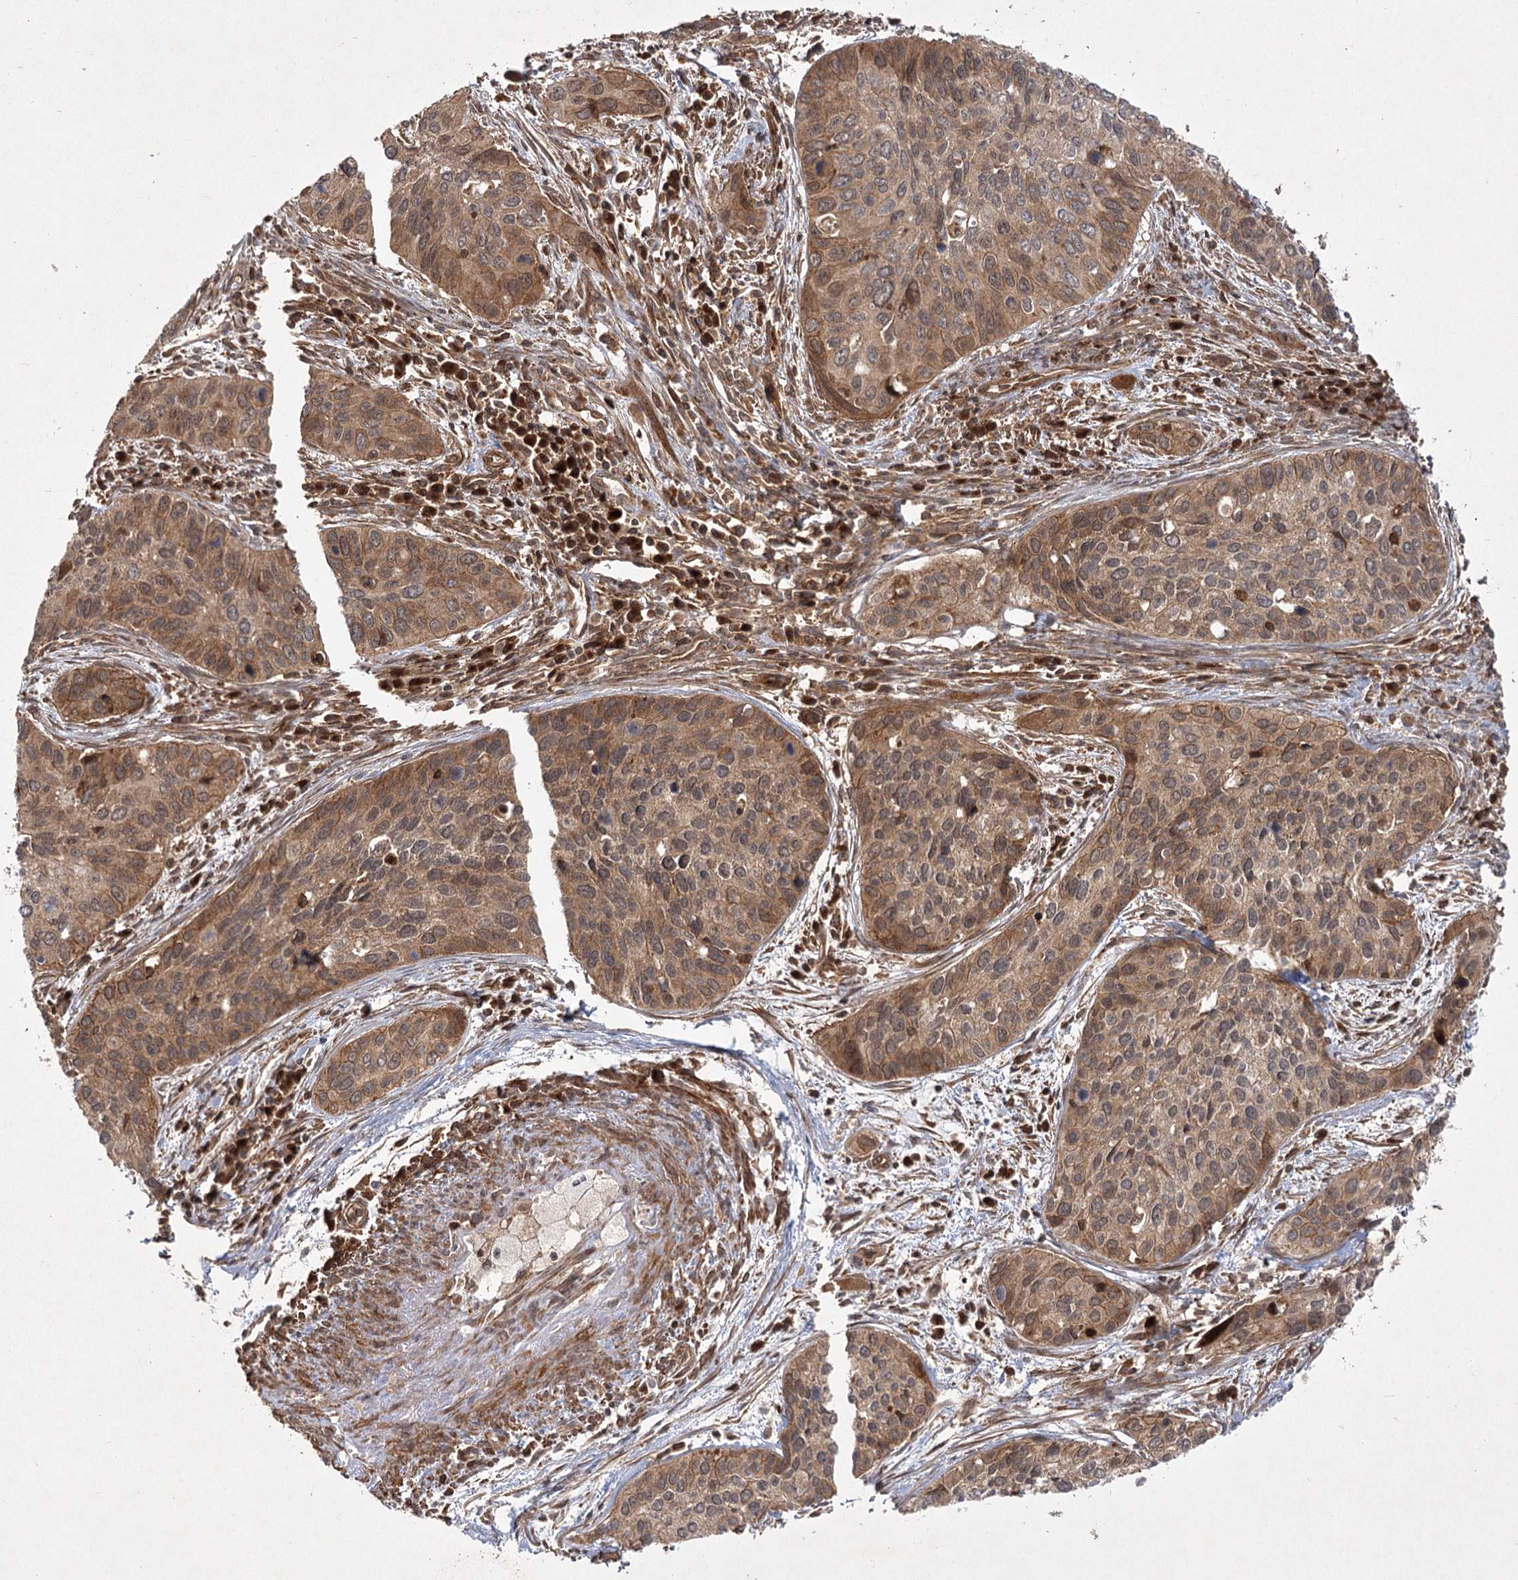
{"staining": {"intensity": "moderate", "quantity": ">75%", "location": "cytoplasmic/membranous"}, "tissue": "cervical cancer", "cell_type": "Tumor cells", "image_type": "cancer", "snomed": [{"axis": "morphology", "description": "Squamous cell carcinoma, NOS"}, {"axis": "topography", "description": "Cervix"}], "caption": "Immunohistochemical staining of human cervical cancer (squamous cell carcinoma) displays moderate cytoplasmic/membranous protein positivity in approximately >75% of tumor cells.", "gene": "MDFIC", "patient": {"sex": "female", "age": 55}}